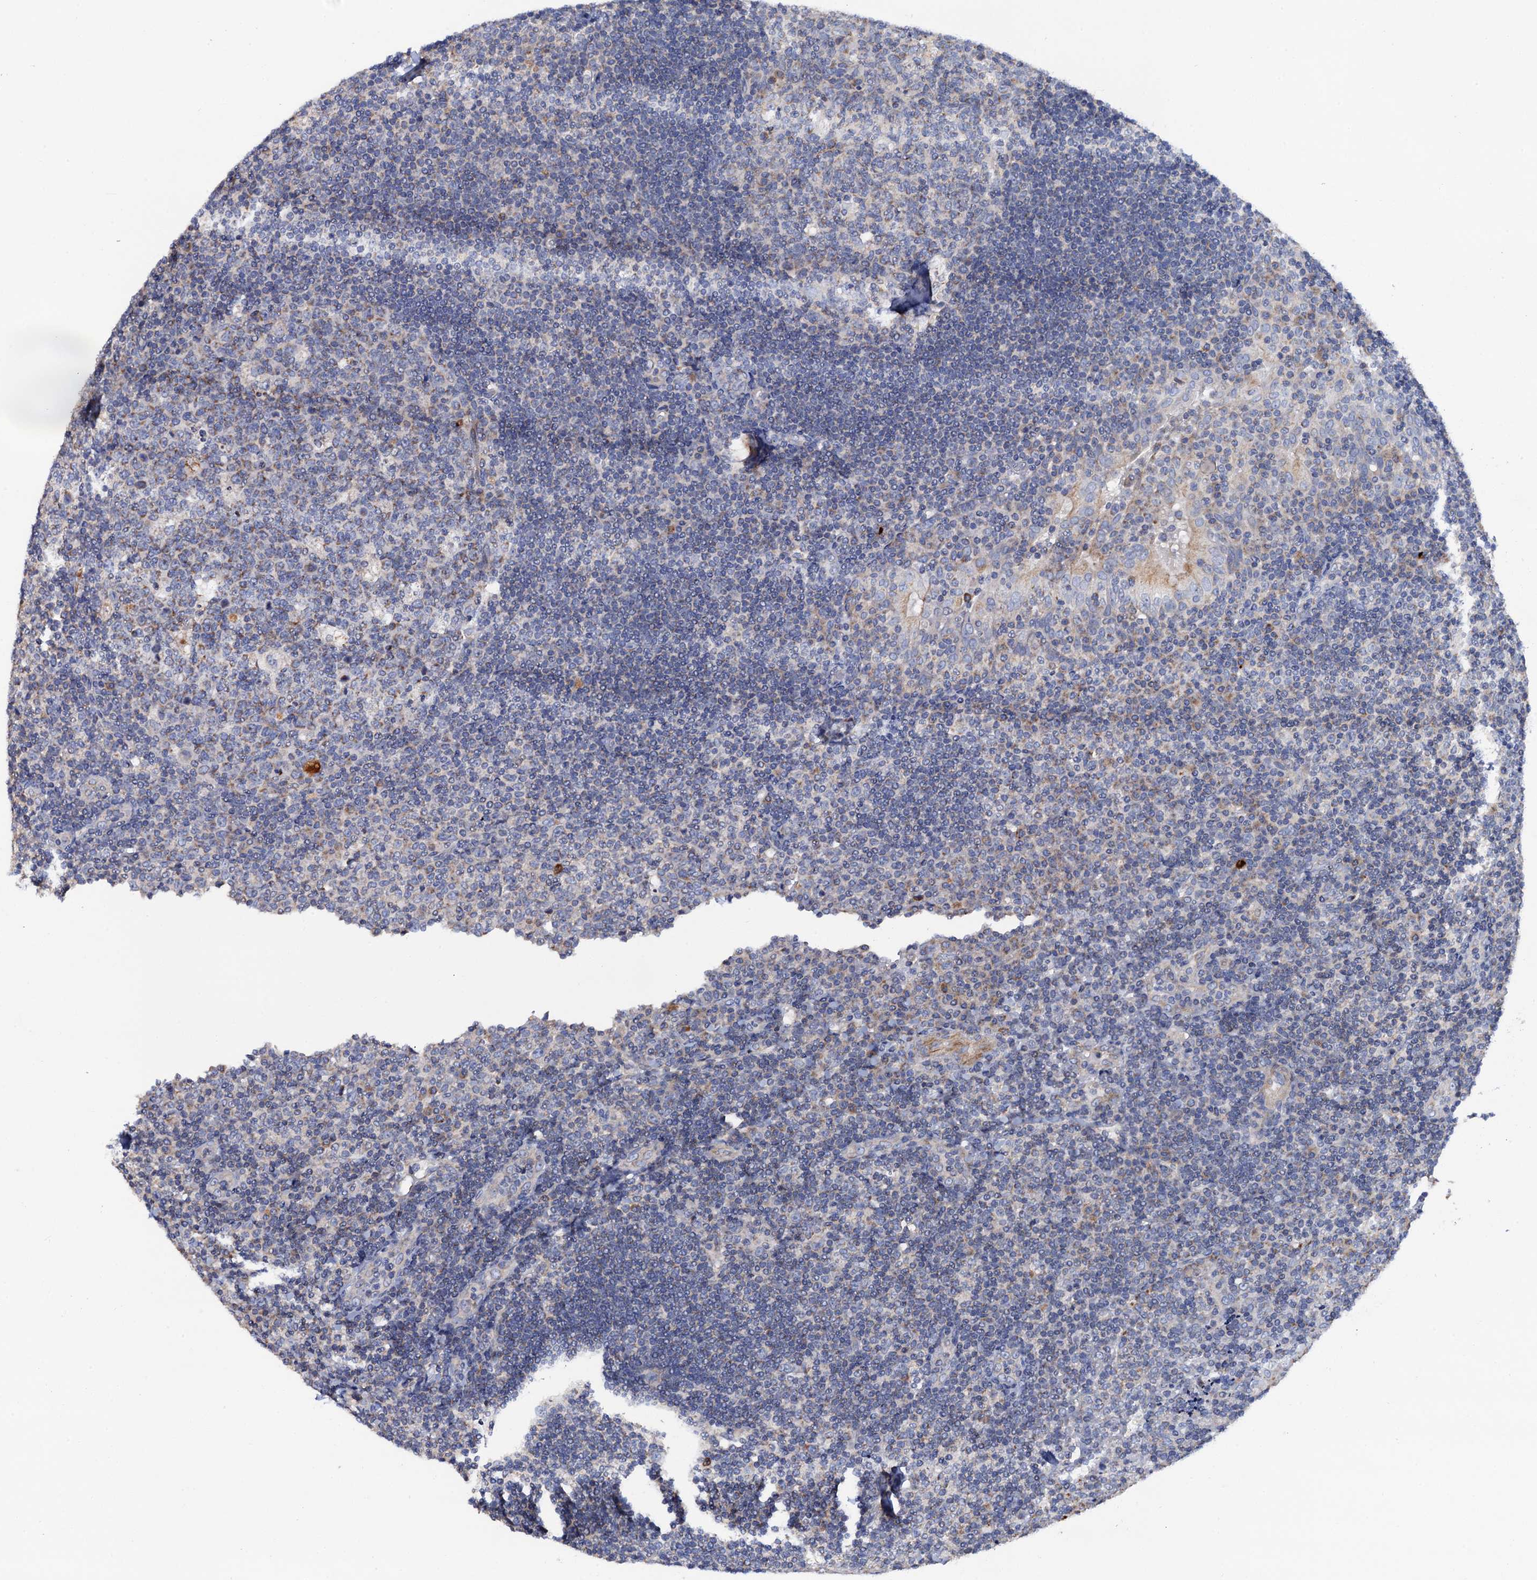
{"staining": {"intensity": "weak", "quantity": "<25%", "location": "cytoplasmic/membranous"}, "tissue": "tonsil", "cell_type": "Germinal center cells", "image_type": "normal", "snomed": [{"axis": "morphology", "description": "Normal tissue, NOS"}, {"axis": "topography", "description": "Tonsil"}], "caption": "Immunohistochemical staining of unremarkable human tonsil exhibits no significant staining in germinal center cells.", "gene": "MRPL48", "patient": {"sex": "female", "age": 40}}